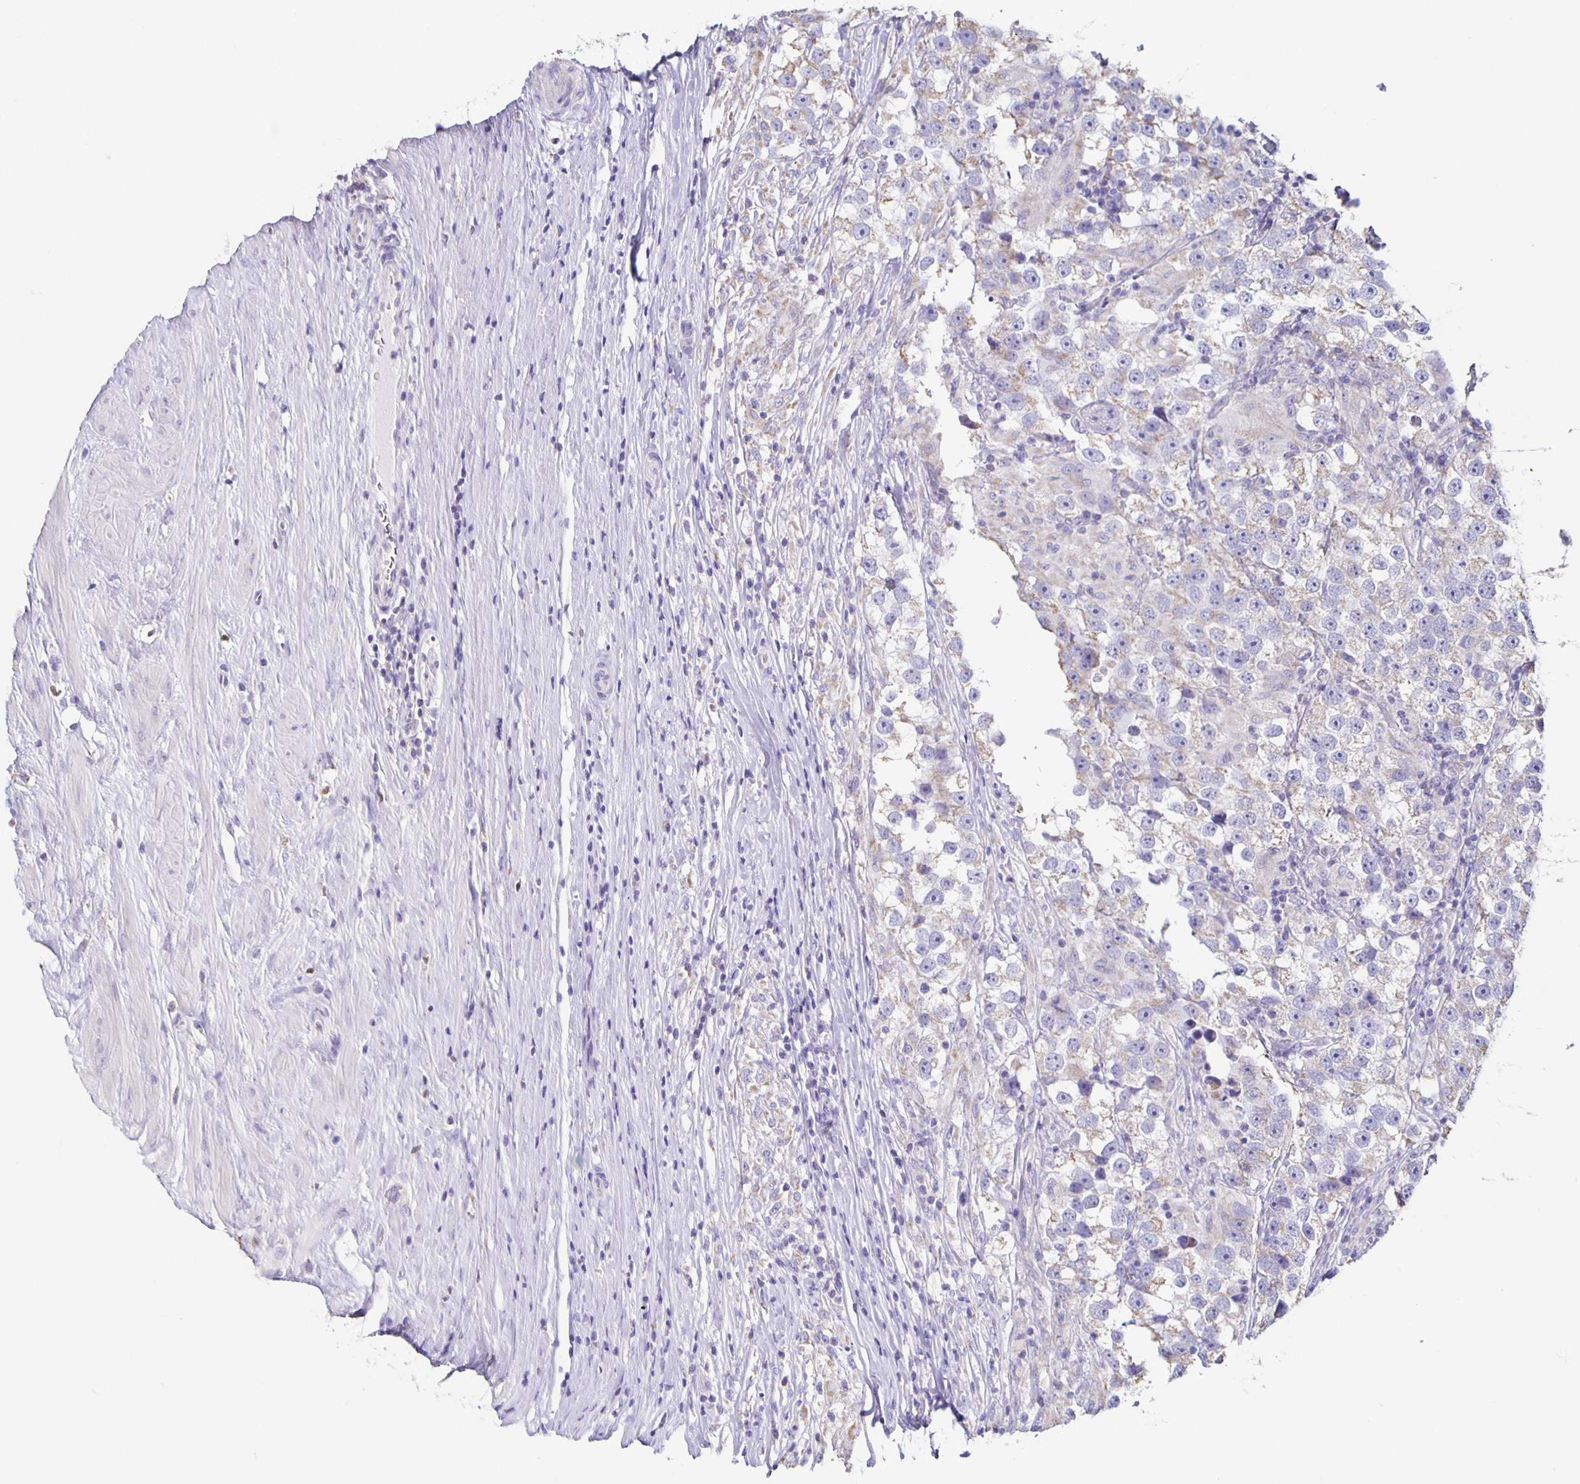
{"staining": {"intensity": "weak", "quantity": "25%-75%", "location": "cytoplasmic/membranous"}, "tissue": "testis cancer", "cell_type": "Tumor cells", "image_type": "cancer", "snomed": [{"axis": "morphology", "description": "Seminoma, NOS"}, {"axis": "topography", "description": "Testis"}], "caption": "Immunohistochemistry (IHC) micrograph of neoplastic tissue: testis seminoma stained using IHC shows low levels of weak protein expression localized specifically in the cytoplasmic/membranous of tumor cells, appearing as a cytoplasmic/membranous brown color.", "gene": "TPPP", "patient": {"sex": "male", "age": 46}}